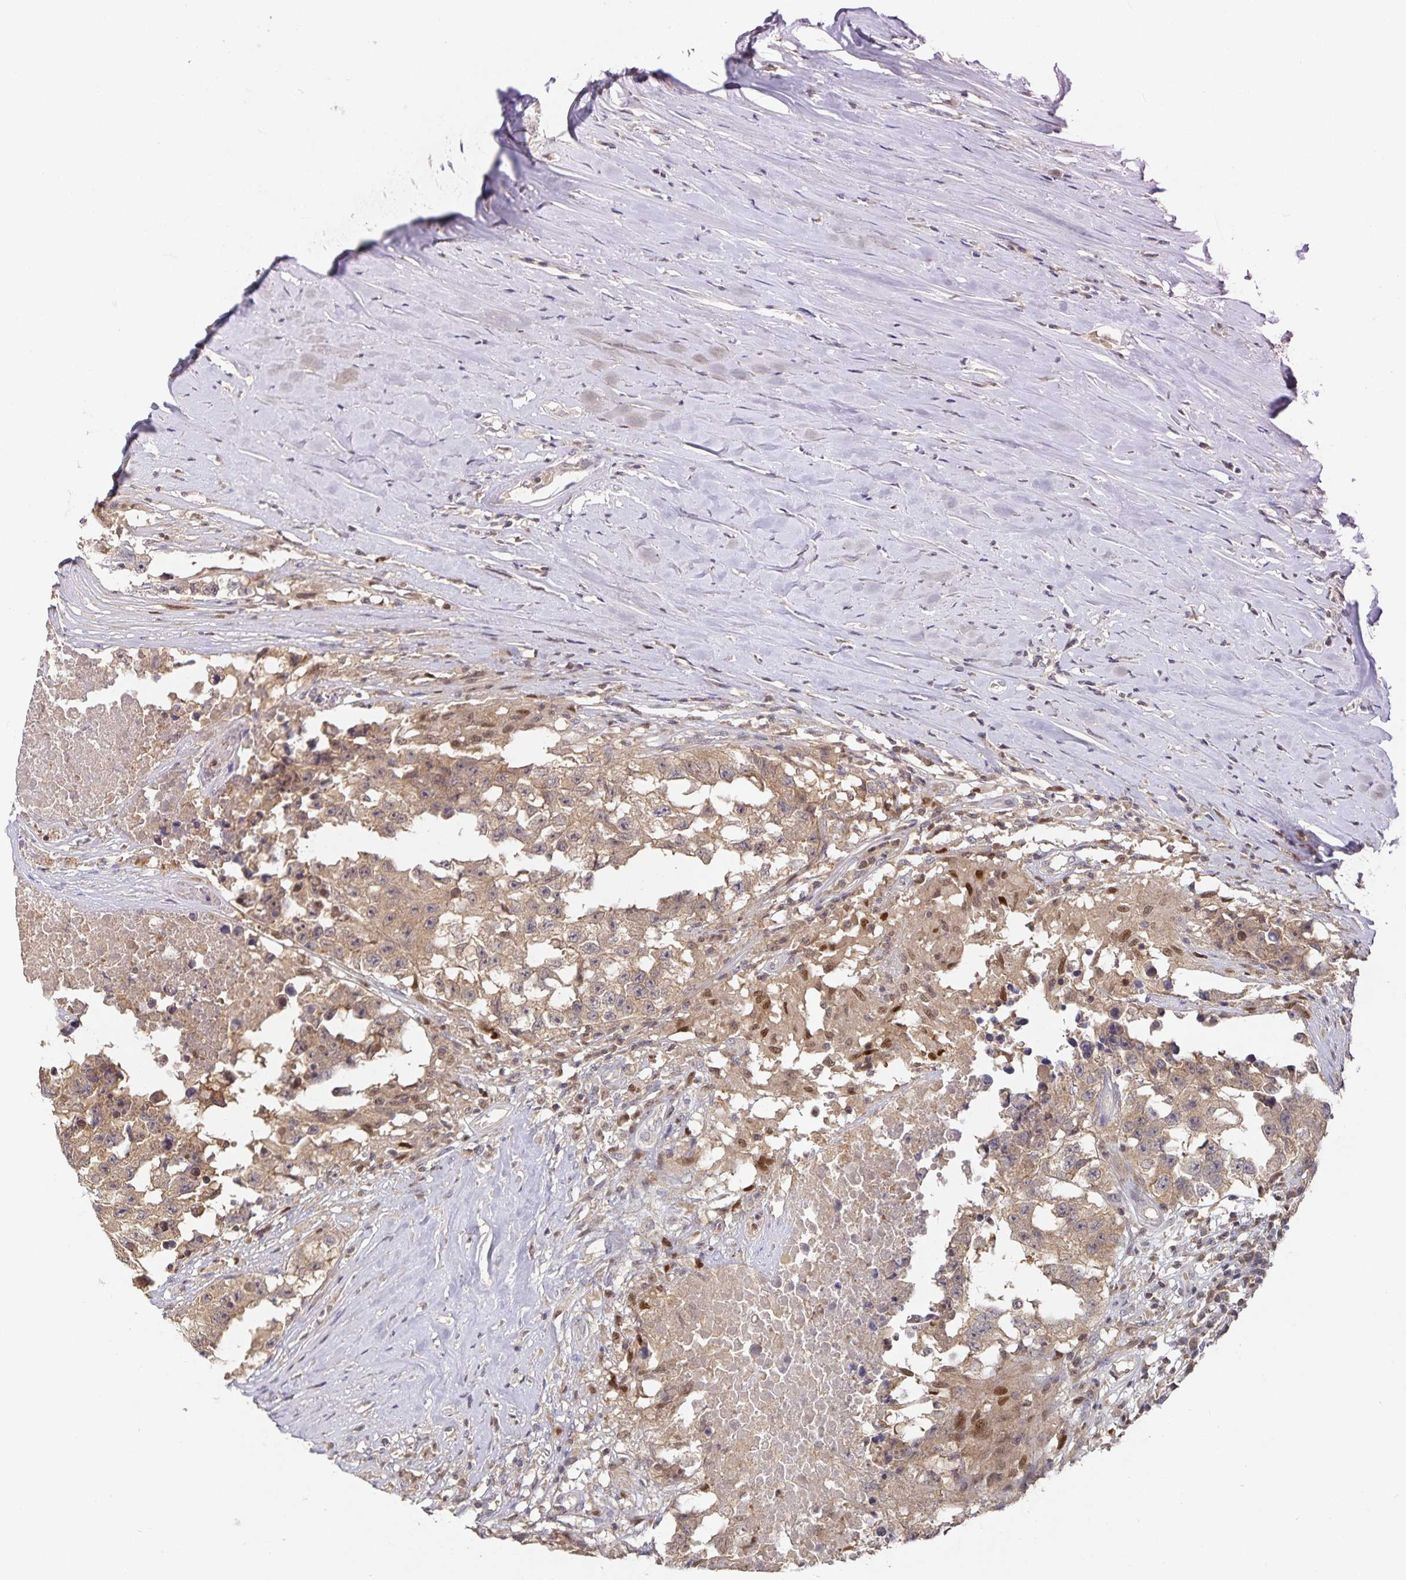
{"staining": {"intensity": "weak", "quantity": ">75%", "location": "cytoplasmic/membranous"}, "tissue": "testis cancer", "cell_type": "Tumor cells", "image_type": "cancer", "snomed": [{"axis": "morphology", "description": "Carcinoma, Embryonal, NOS"}, {"axis": "topography", "description": "Testis"}], "caption": "A low amount of weak cytoplasmic/membranous positivity is present in approximately >75% of tumor cells in embryonal carcinoma (testis) tissue. (IHC, brightfield microscopy, high magnification).", "gene": "HEPN1", "patient": {"sex": "male", "age": 83}}